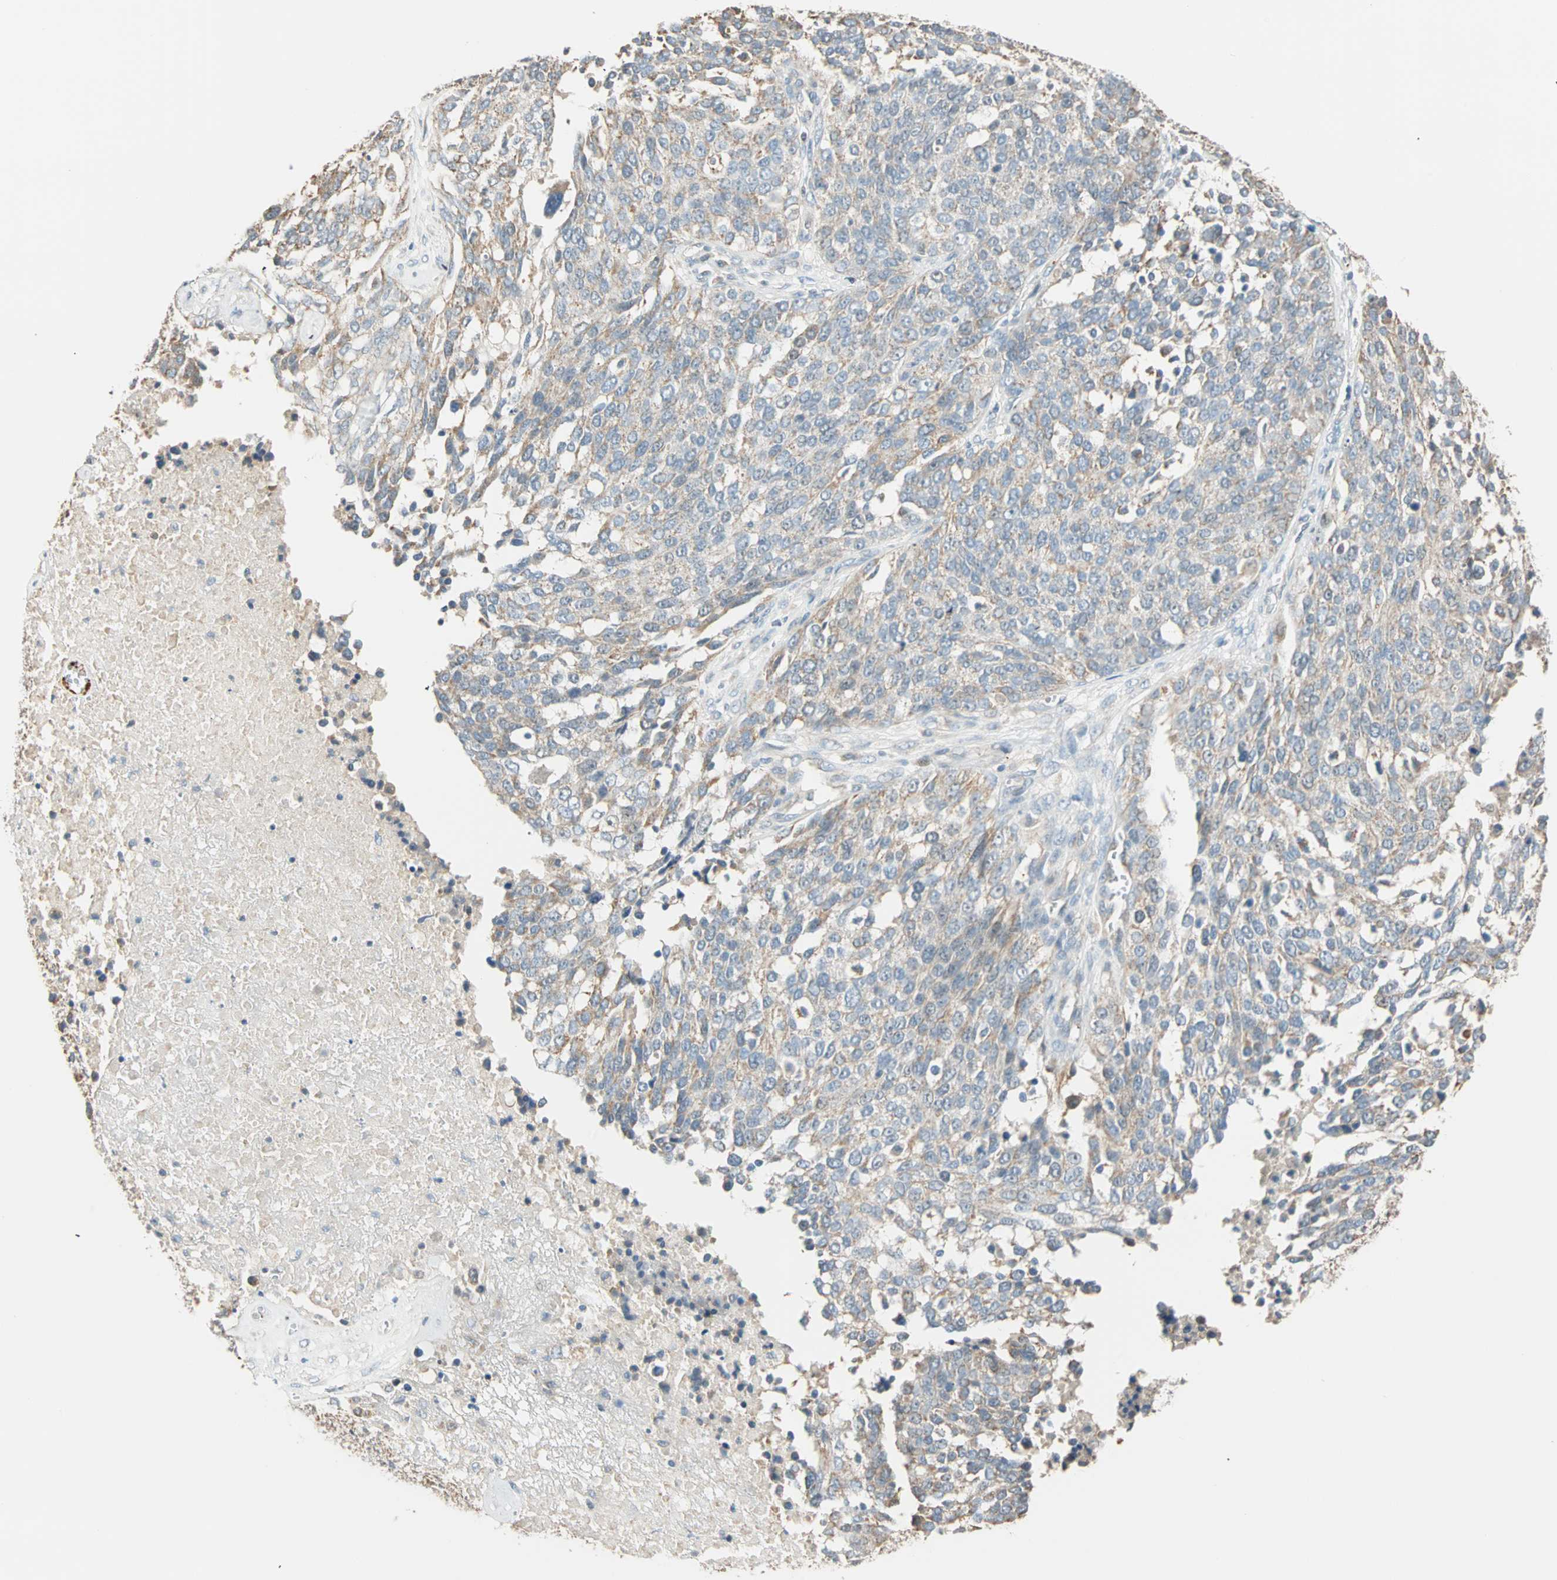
{"staining": {"intensity": "weak", "quantity": "25%-75%", "location": "cytoplasmic/membranous"}, "tissue": "ovarian cancer", "cell_type": "Tumor cells", "image_type": "cancer", "snomed": [{"axis": "morphology", "description": "Cystadenocarcinoma, serous, NOS"}, {"axis": "topography", "description": "Ovary"}], "caption": "A high-resolution photomicrograph shows immunohistochemistry staining of ovarian serous cystadenocarcinoma, which demonstrates weak cytoplasmic/membranous expression in about 25%-75% of tumor cells.", "gene": "RAD18", "patient": {"sex": "female", "age": 44}}